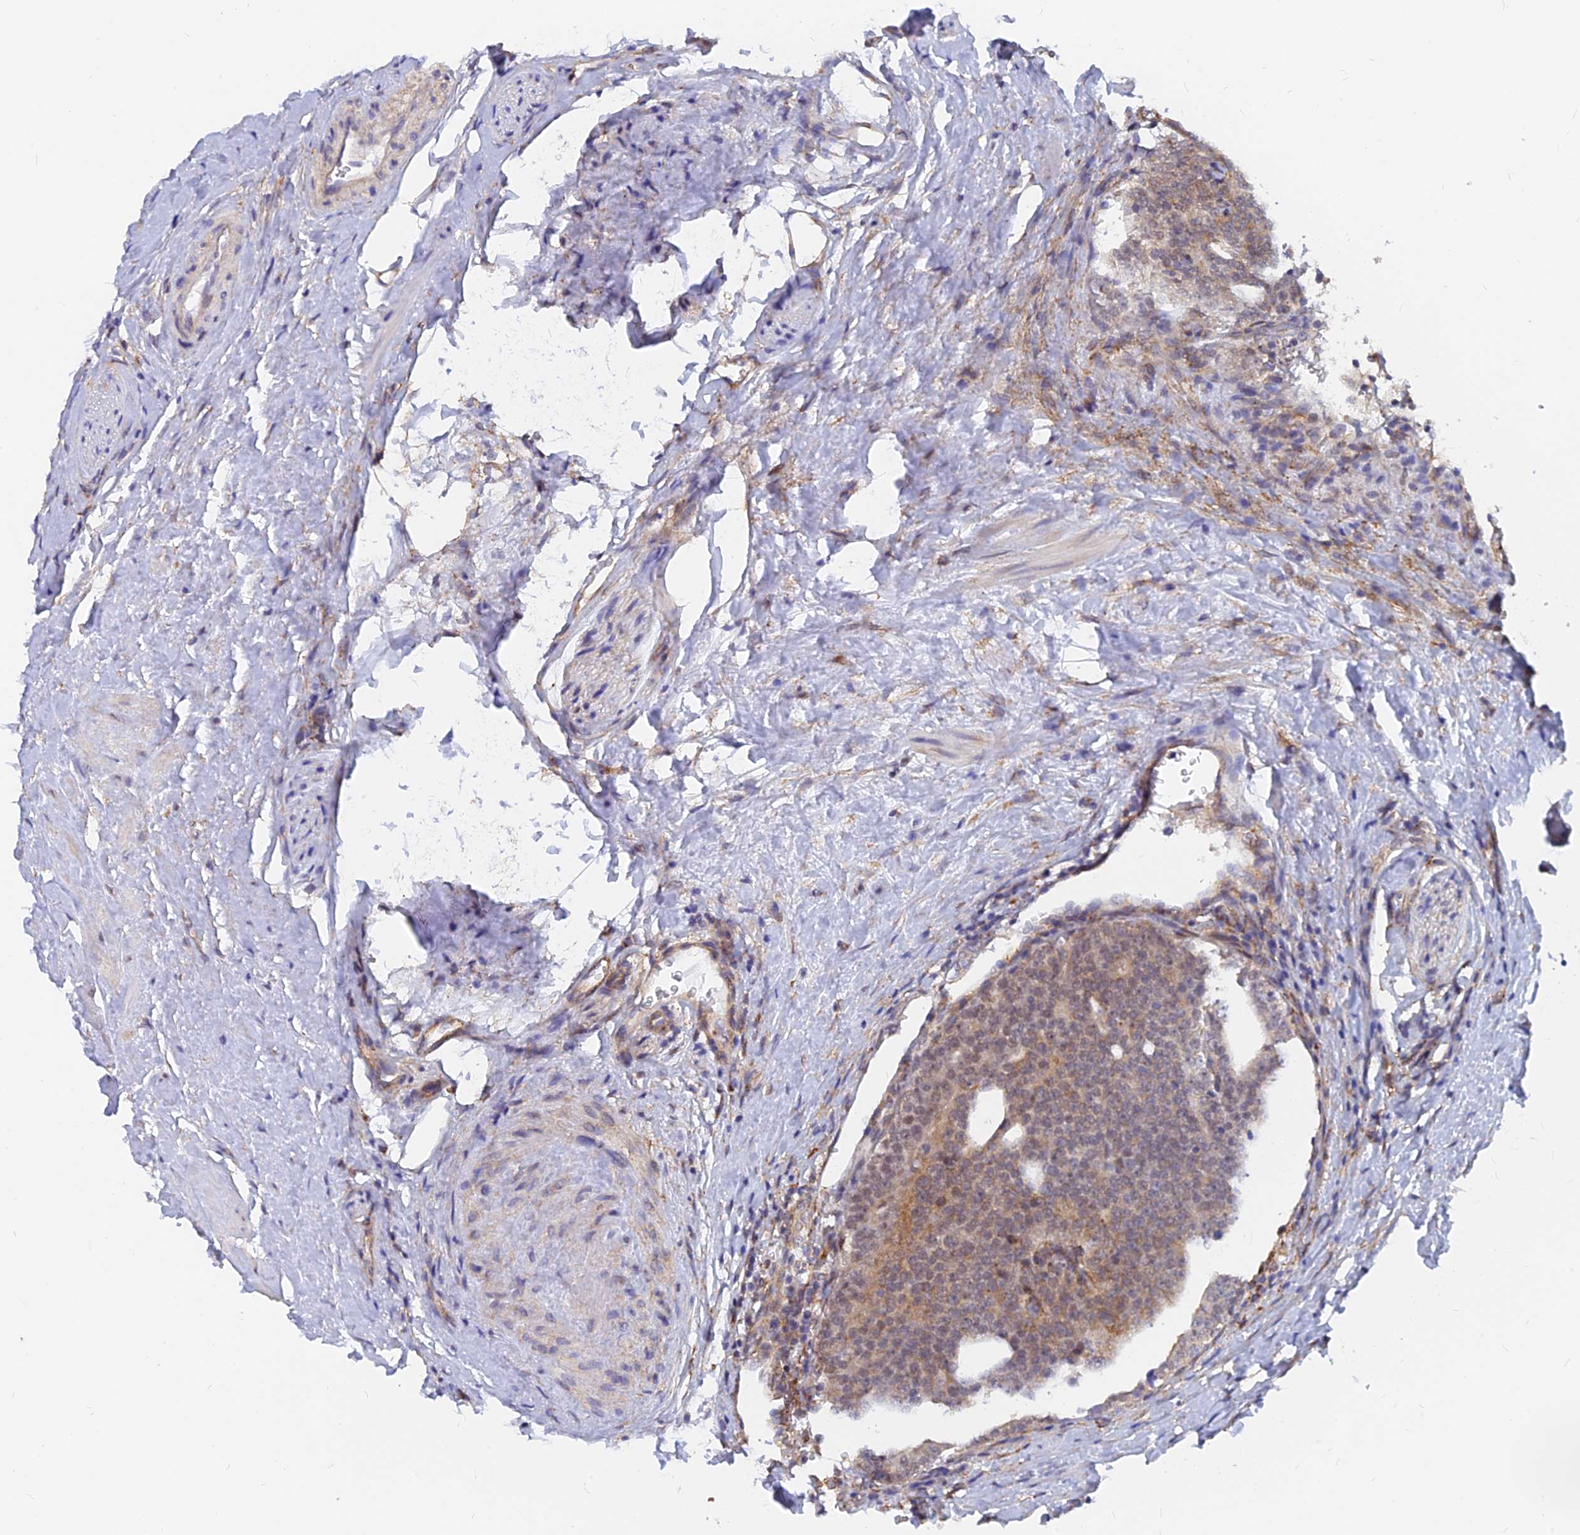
{"staining": {"intensity": "weak", "quantity": "25%-75%", "location": "cytoplasmic/membranous,nuclear"}, "tissue": "prostate cancer", "cell_type": "Tumor cells", "image_type": "cancer", "snomed": [{"axis": "morphology", "description": "Adenocarcinoma, High grade"}, {"axis": "topography", "description": "Prostate"}], "caption": "Weak cytoplasmic/membranous and nuclear protein positivity is identified in about 25%-75% of tumor cells in prostate cancer.", "gene": "VSTM2L", "patient": {"sex": "male", "age": 56}}